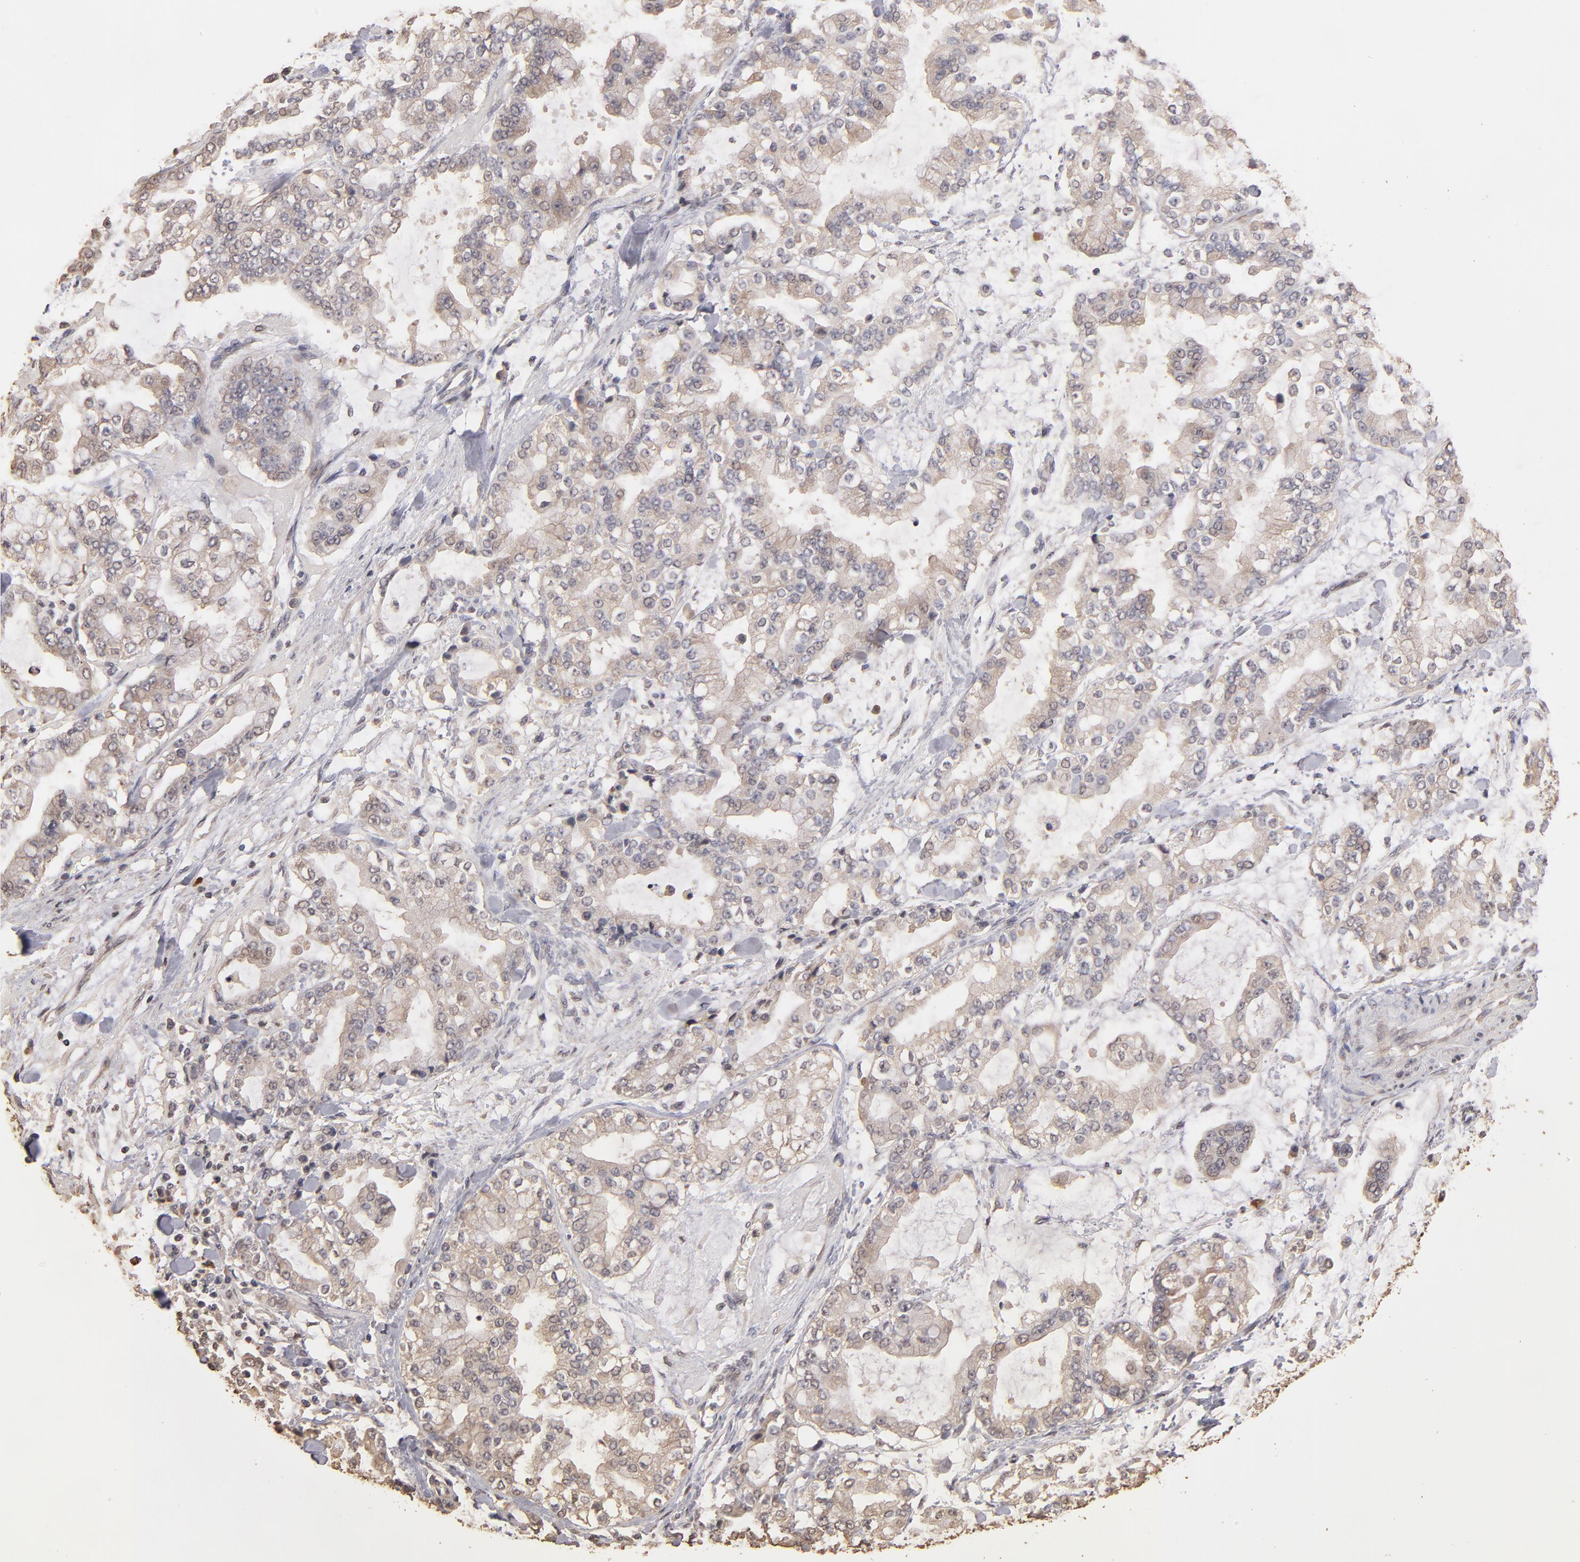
{"staining": {"intensity": "weak", "quantity": "25%-75%", "location": "cytoplasmic/membranous"}, "tissue": "stomach cancer", "cell_type": "Tumor cells", "image_type": "cancer", "snomed": [{"axis": "morphology", "description": "Normal tissue, NOS"}, {"axis": "morphology", "description": "Adenocarcinoma, NOS"}, {"axis": "topography", "description": "Stomach, upper"}, {"axis": "topography", "description": "Stomach"}], "caption": "Protein staining of stomach adenocarcinoma tissue reveals weak cytoplasmic/membranous positivity in approximately 25%-75% of tumor cells.", "gene": "OPHN1", "patient": {"sex": "male", "age": 76}}